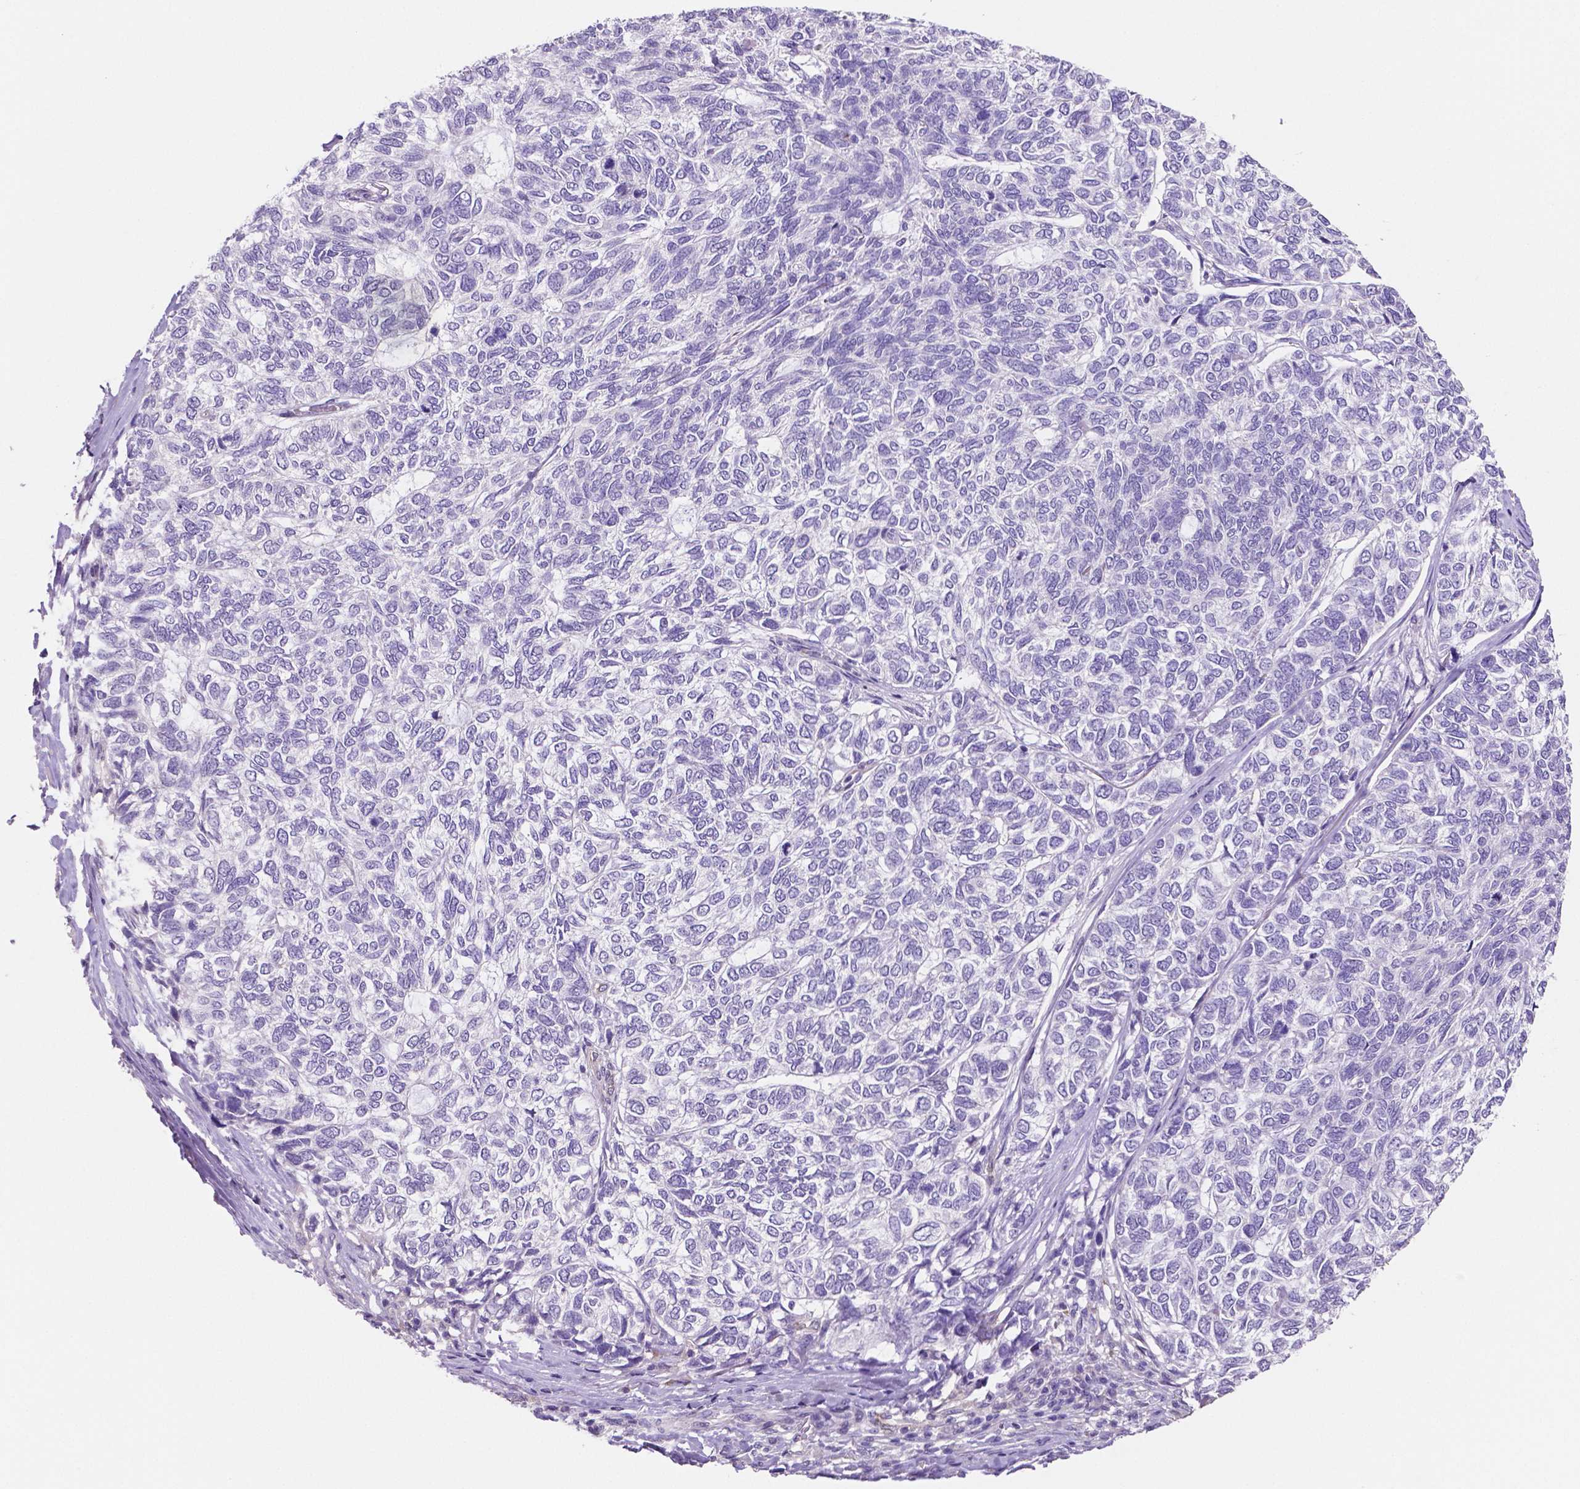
{"staining": {"intensity": "negative", "quantity": "none", "location": "none"}, "tissue": "skin cancer", "cell_type": "Tumor cells", "image_type": "cancer", "snomed": [{"axis": "morphology", "description": "Basal cell carcinoma"}, {"axis": "topography", "description": "Skin"}], "caption": "Tumor cells are negative for protein expression in human skin cancer.", "gene": "MMP9", "patient": {"sex": "female", "age": 65}}